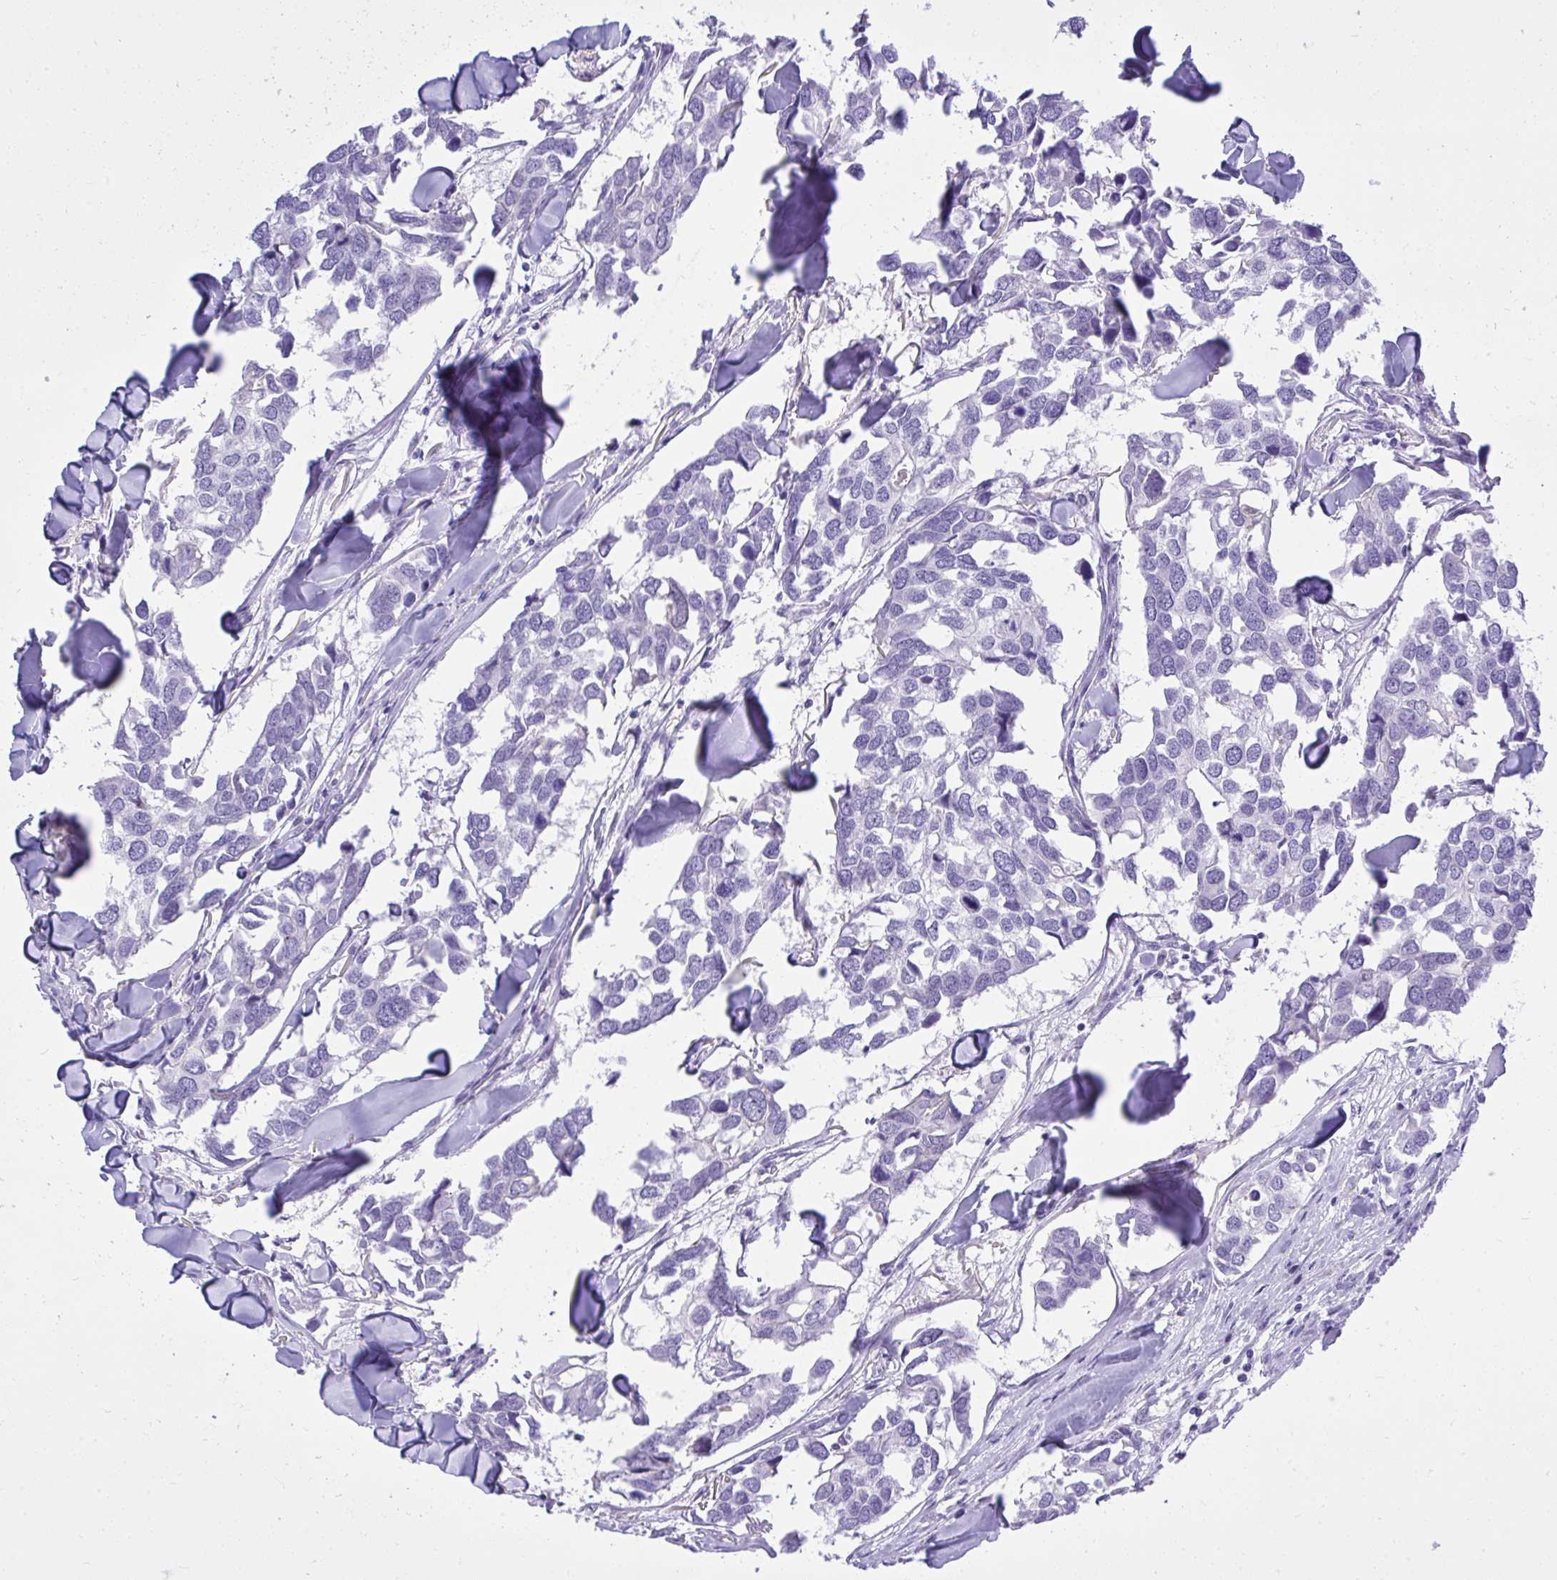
{"staining": {"intensity": "negative", "quantity": "none", "location": "none"}, "tissue": "breast cancer", "cell_type": "Tumor cells", "image_type": "cancer", "snomed": [{"axis": "morphology", "description": "Duct carcinoma"}, {"axis": "topography", "description": "Breast"}], "caption": "This histopathology image is of infiltrating ductal carcinoma (breast) stained with IHC to label a protein in brown with the nuclei are counter-stained blue. There is no expression in tumor cells.", "gene": "ST6GALNAC3", "patient": {"sex": "female", "age": 83}}